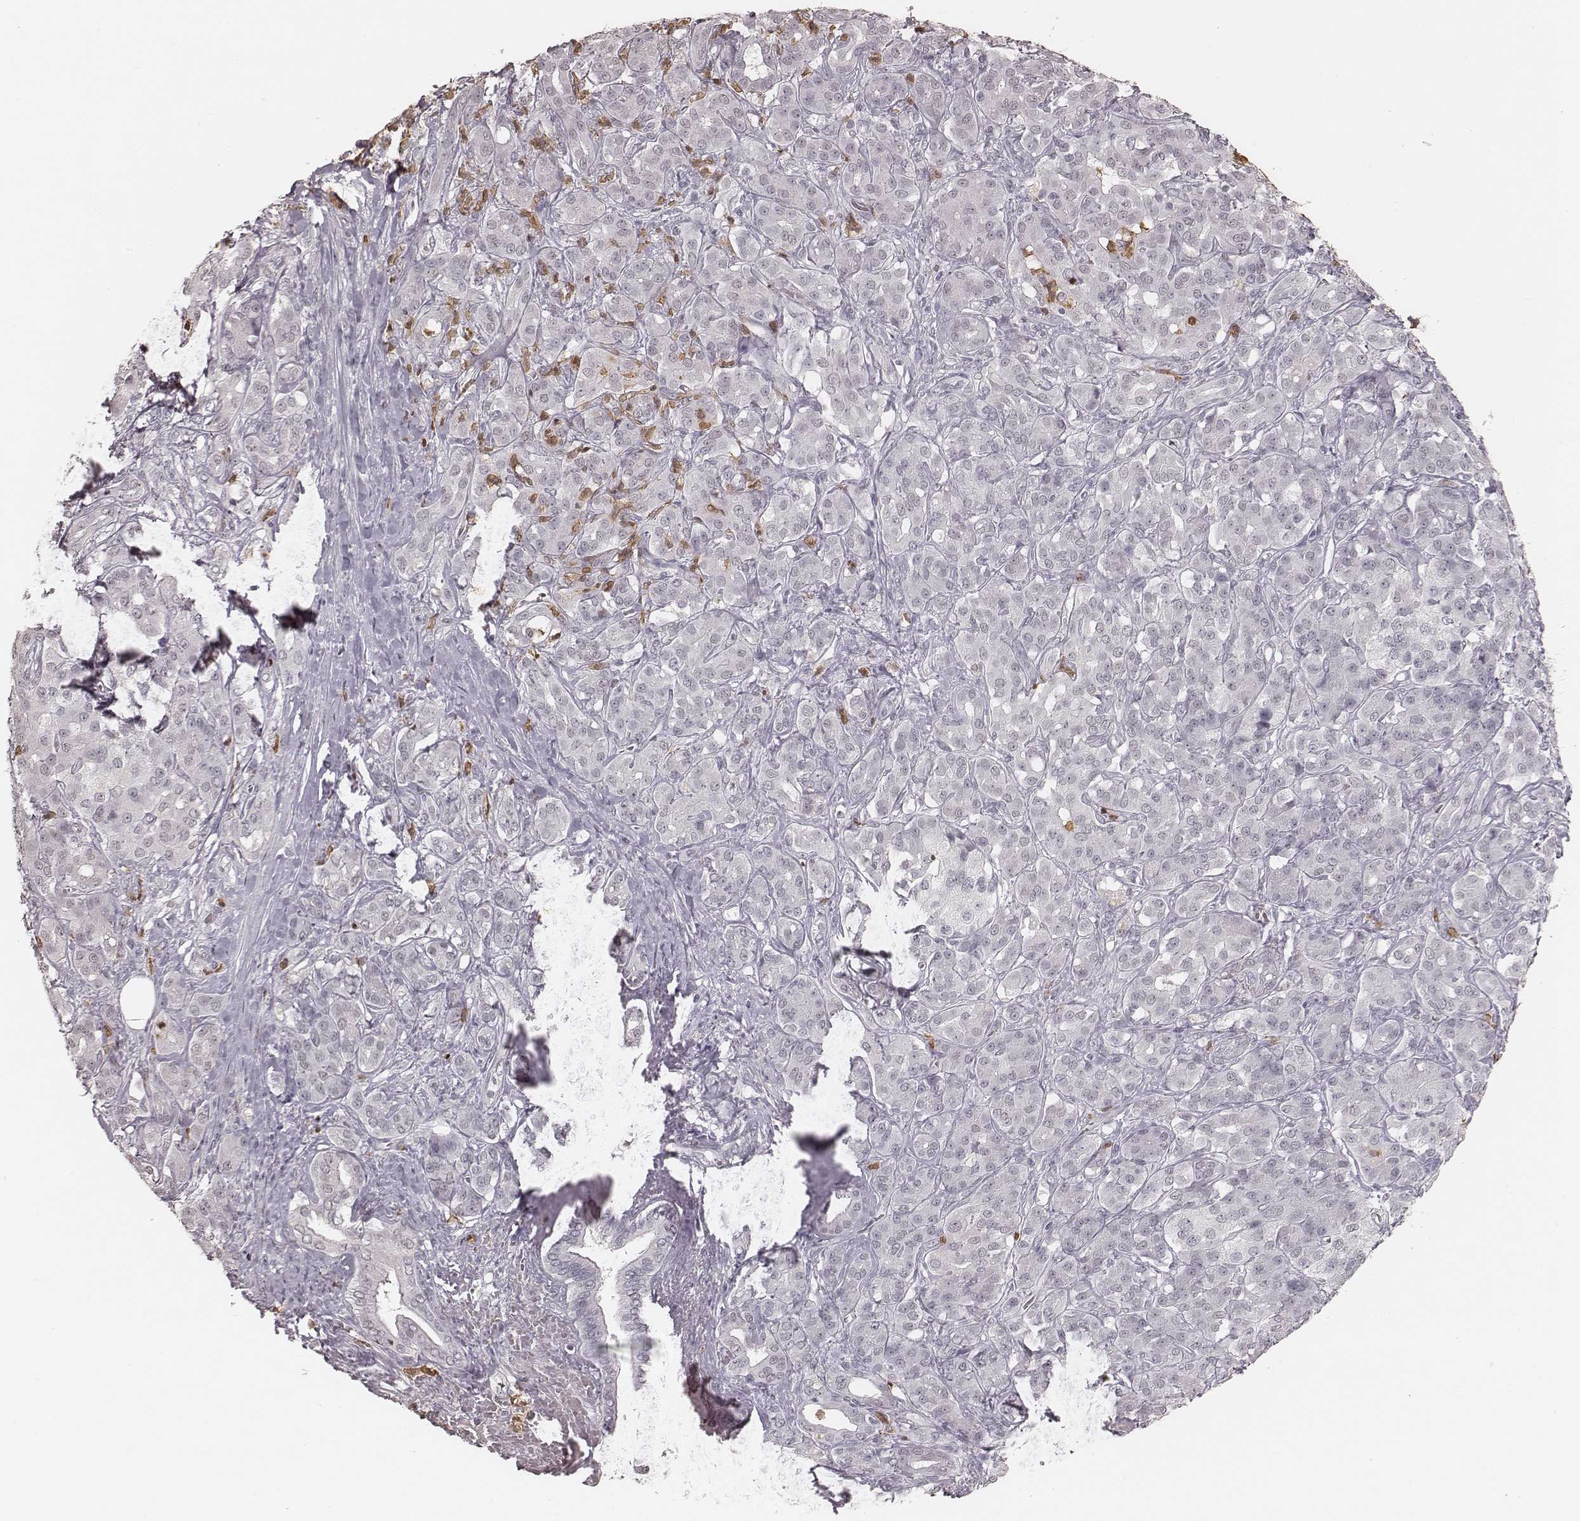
{"staining": {"intensity": "negative", "quantity": "none", "location": "none"}, "tissue": "pancreatic cancer", "cell_type": "Tumor cells", "image_type": "cancer", "snomed": [{"axis": "morphology", "description": "Normal tissue, NOS"}, {"axis": "morphology", "description": "Inflammation, NOS"}, {"axis": "morphology", "description": "Adenocarcinoma, NOS"}, {"axis": "topography", "description": "Pancreas"}], "caption": "Pancreatic cancer (adenocarcinoma) was stained to show a protein in brown. There is no significant positivity in tumor cells.", "gene": "KITLG", "patient": {"sex": "male", "age": 57}}